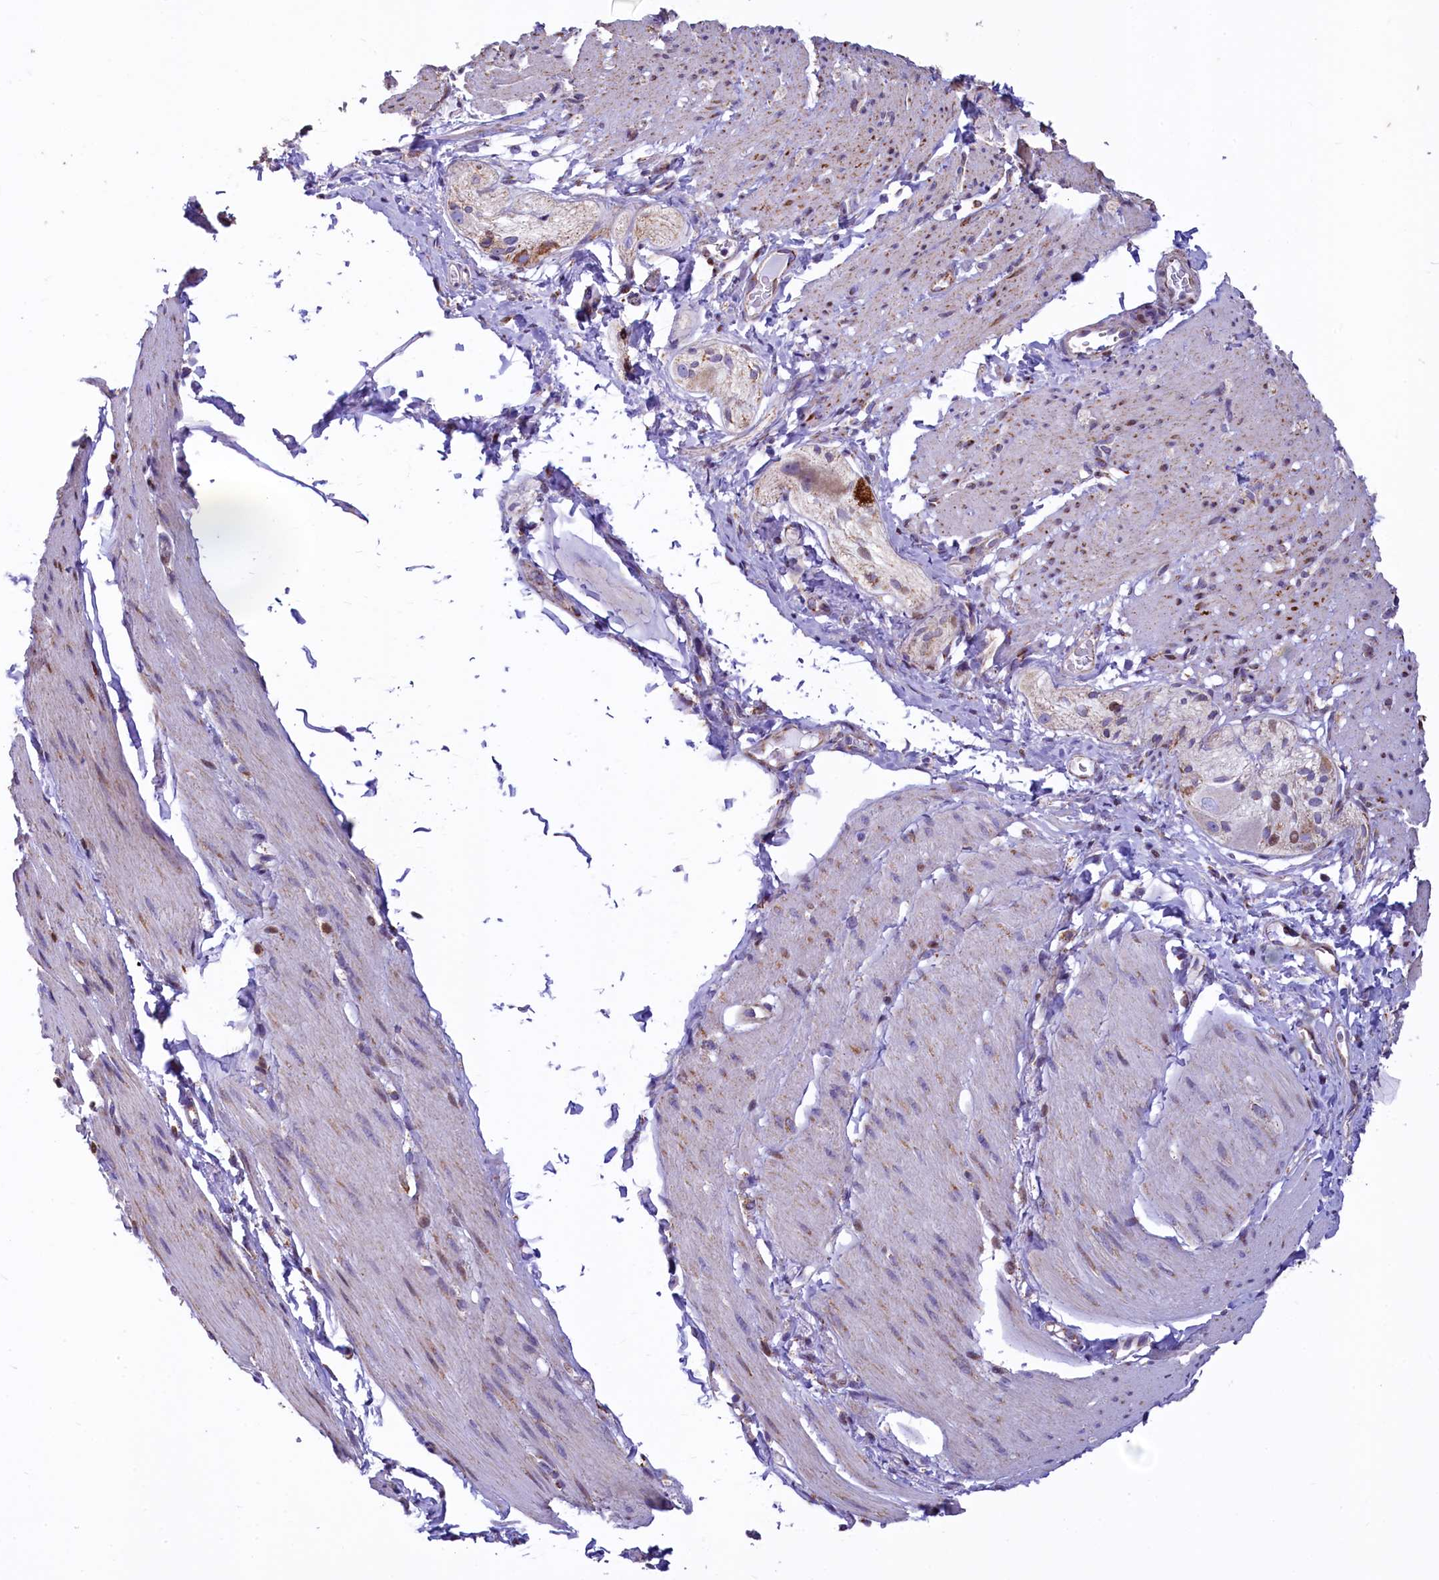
{"staining": {"intensity": "moderate", "quantity": "<25%", "location": "cytoplasmic/membranous"}, "tissue": "smooth muscle", "cell_type": "Smooth muscle cells", "image_type": "normal", "snomed": [{"axis": "morphology", "description": "Normal tissue, NOS"}, {"axis": "topography", "description": "Smooth muscle"}, {"axis": "topography", "description": "Small intestine"}], "caption": "High-power microscopy captured an immunohistochemistry (IHC) image of benign smooth muscle, revealing moderate cytoplasmic/membranous positivity in about <25% of smooth muscle cells. Ihc stains the protein in brown and the nuclei are stained blue.", "gene": "VWCE", "patient": {"sex": "female", "age": 84}}